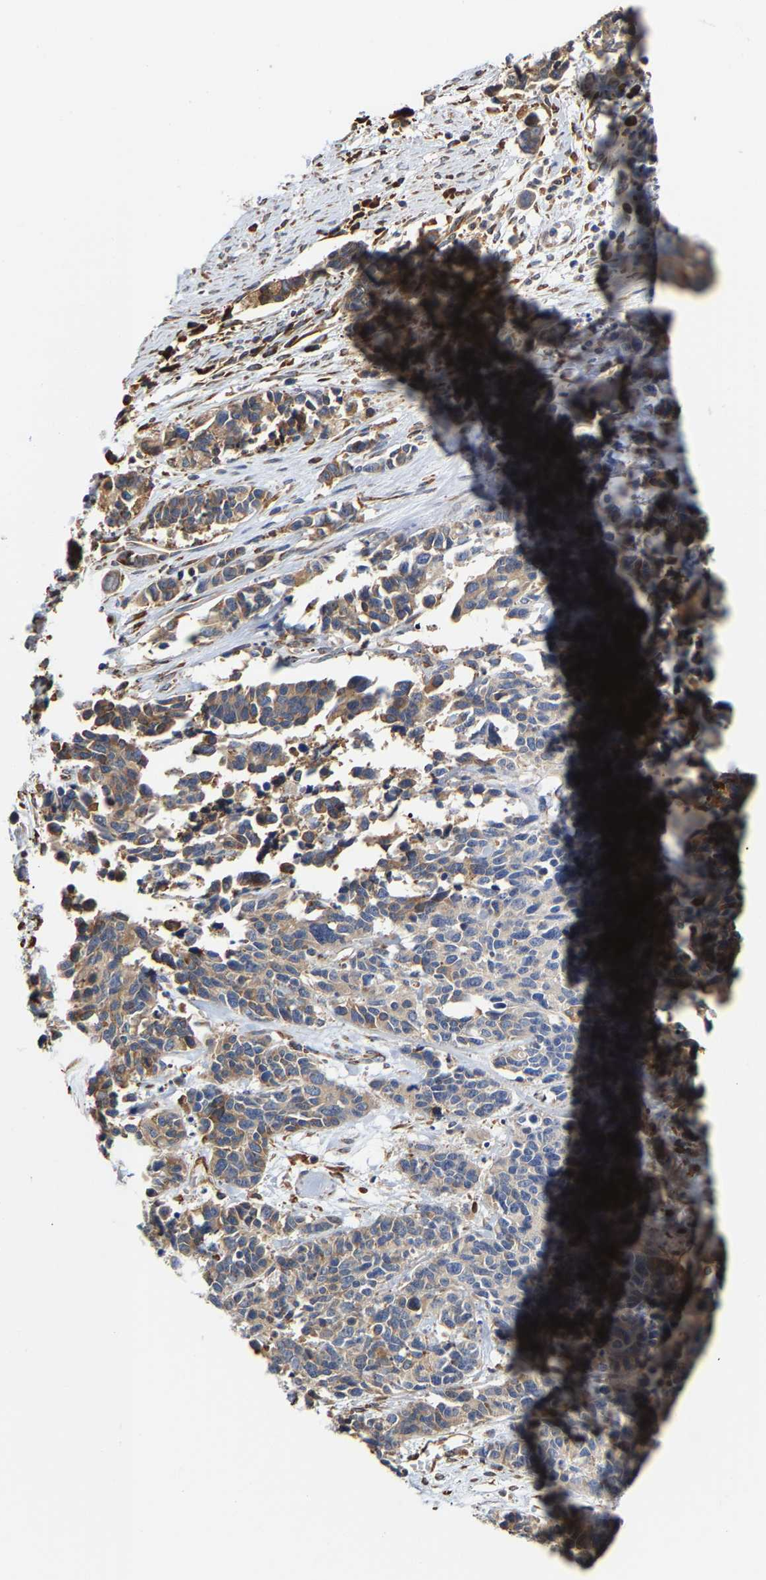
{"staining": {"intensity": "moderate", "quantity": ">75%", "location": "cytoplasmic/membranous"}, "tissue": "cervical cancer", "cell_type": "Tumor cells", "image_type": "cancer", "snomed": [{"axis": "morphology", "description": "Squamous cell carcinoma, NOS"}, {"axis": "topography", "description": "Cervix"}], "caption": "Moderate cytoplasmic/membranous staining is appreciated in about >75% of tumor cells in cervical cancer (squamous cell carcinoma).", "gene": "ARAP1", "patient": {"sex": "female", "age": 35}}